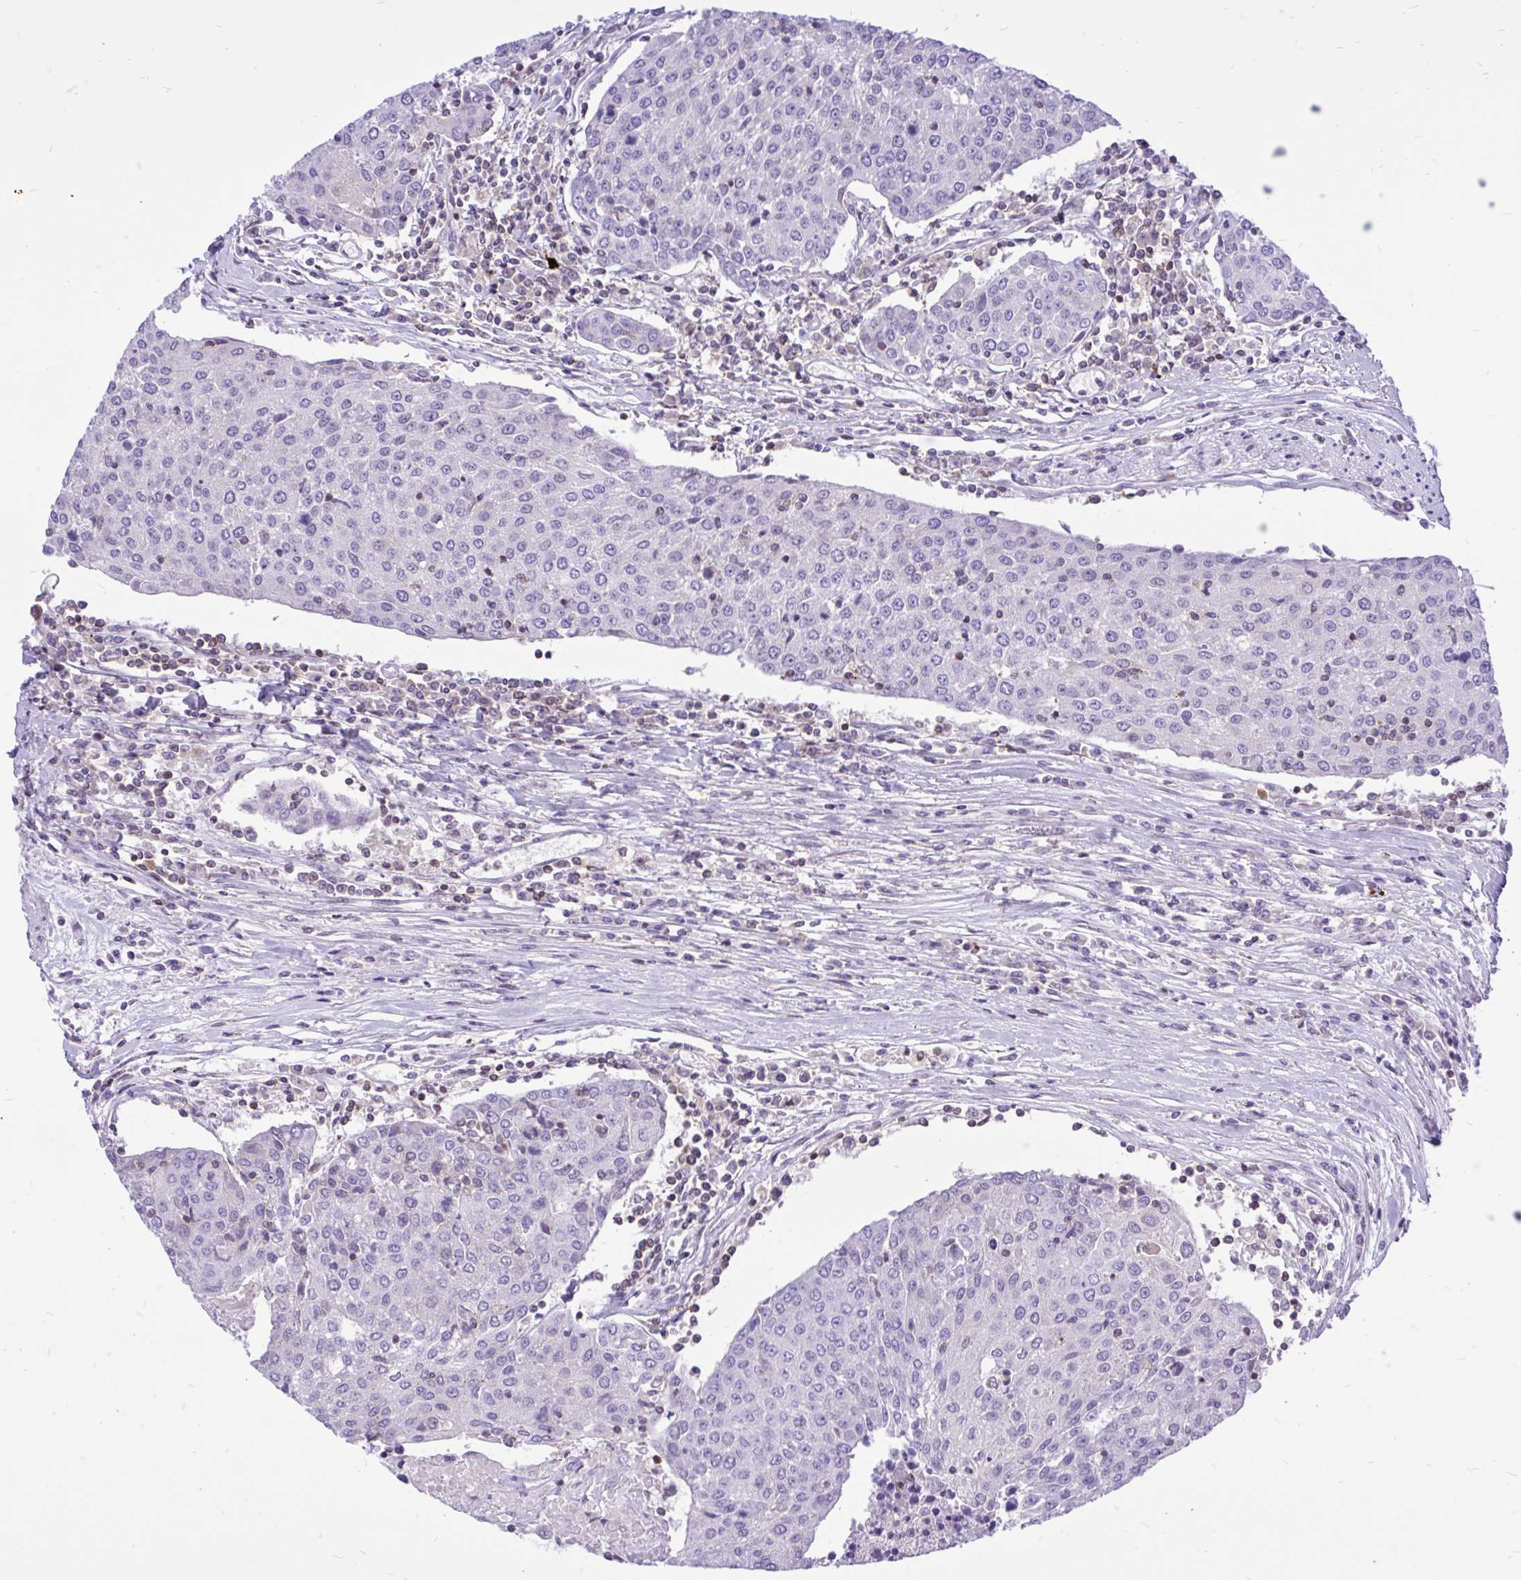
{"staining": {"intensity": "negative", "quantity": "none", "location": "none"}, "tissue": "urothelial cancer", "cell_type": "Tumor cells", "image_type": "cancer", "snomed": [{"axis": "morphology", "description": "Urothelial carcinoma, High grade"}, {"axis": "topography", "description": "Urinary bladder"}], "caption": "Protein analysis of urothelial cancer displays no significant staining in tumor cells.", "gene": "CXCL8", "patient": {"sex": "female", "age": 85}}